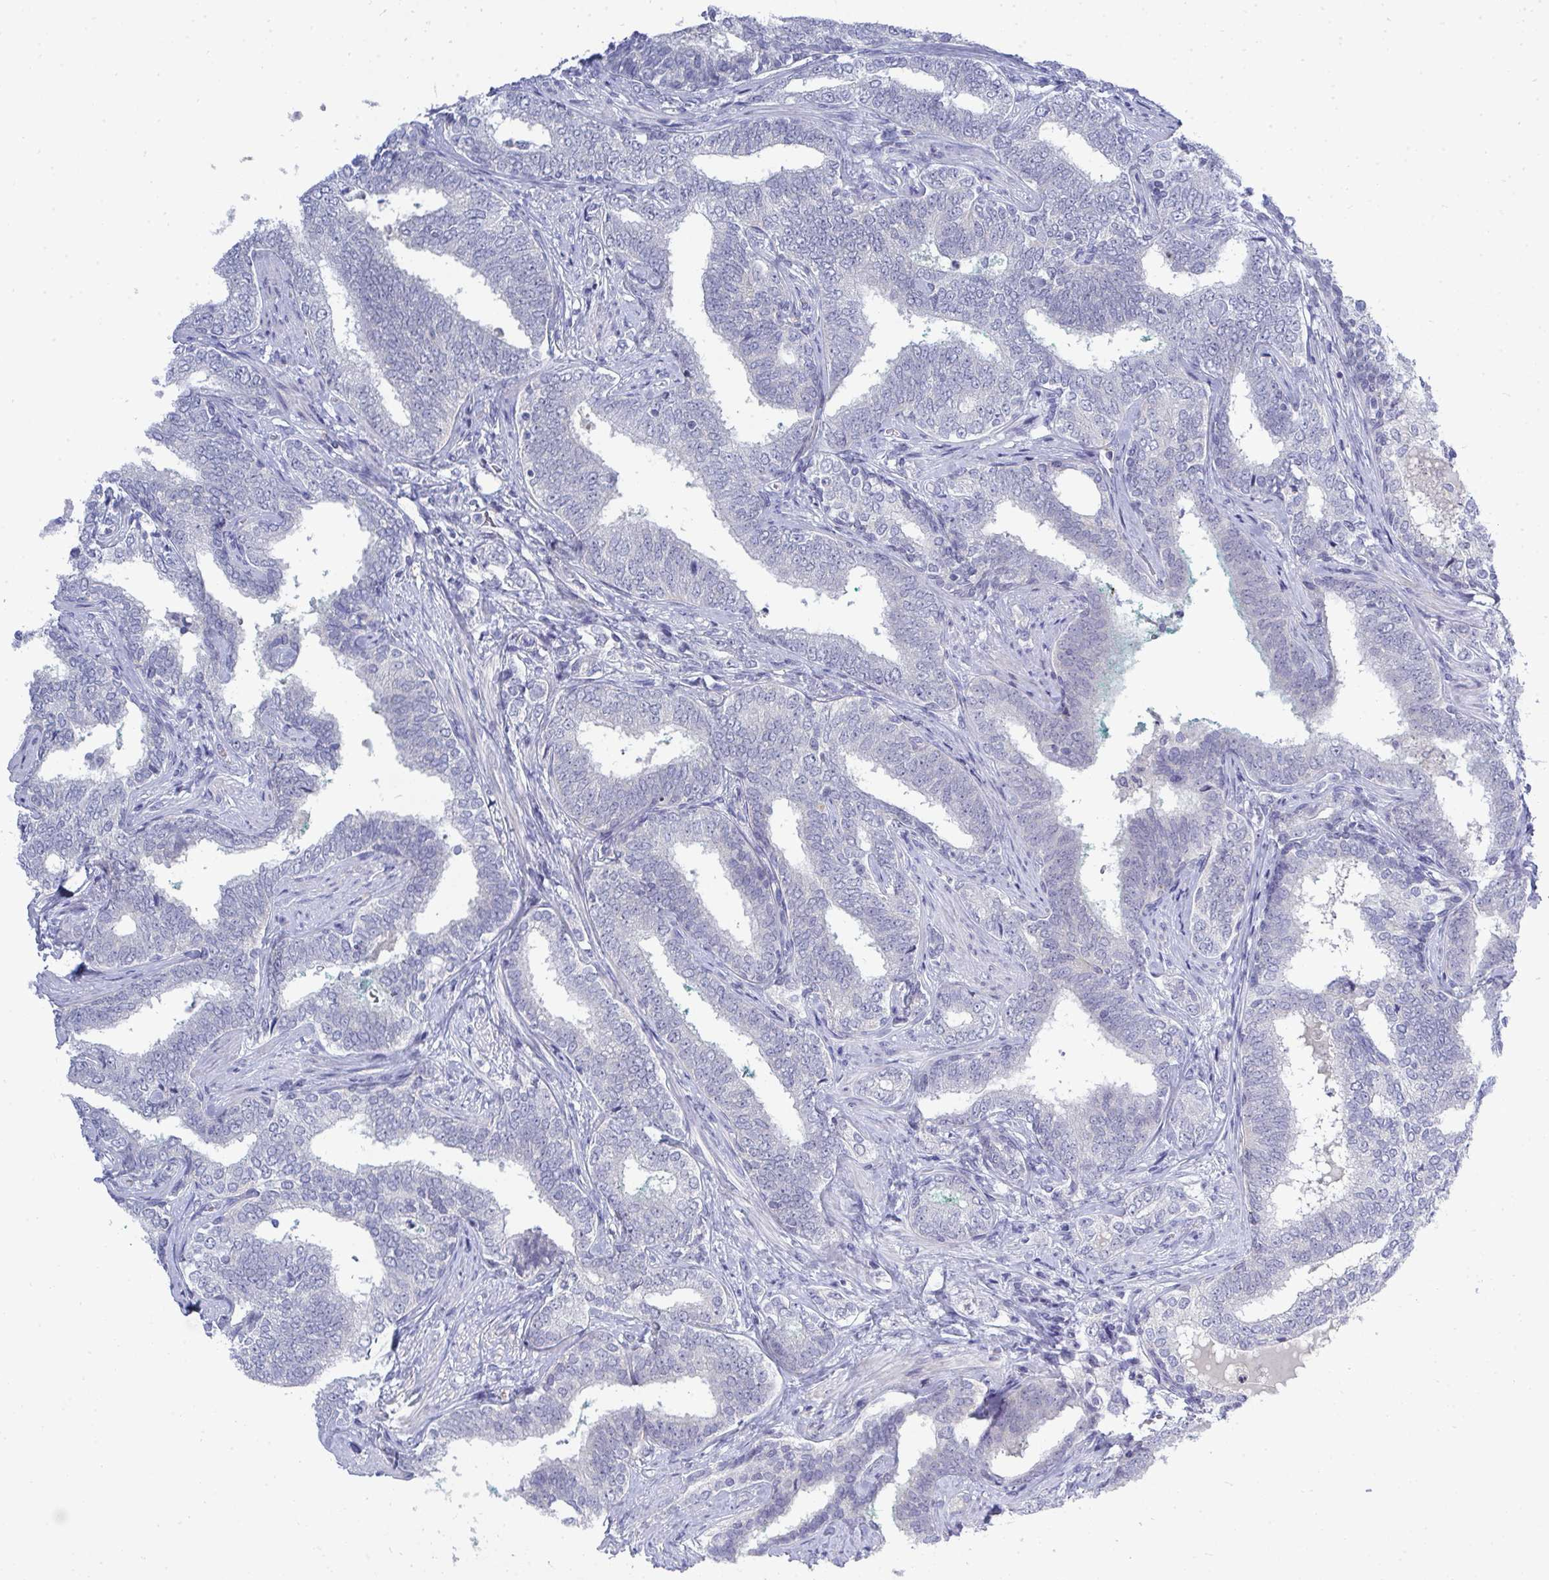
{"staining": {"intensity": "negative", "quantity": "none", "location": "none"}, "tissue": "prostate cancer", "cell_type": "Tumor cells", "image_type": "cancer", "snomed": [{"axis": "morphology", "description": "Adenocarcinoma, High grade"}, {"axis": "topography", "description": "Prostate"}], "caption": "High magnification brightfield microscopy of prostate adenocarcinoma (high-grade) stained with DAB (brown) and counterstained with hematoxylin (blue): tumor cells show no significant positivity.", "gene": "TMEM82", "patient": {"sex": "male", "age": 72}}